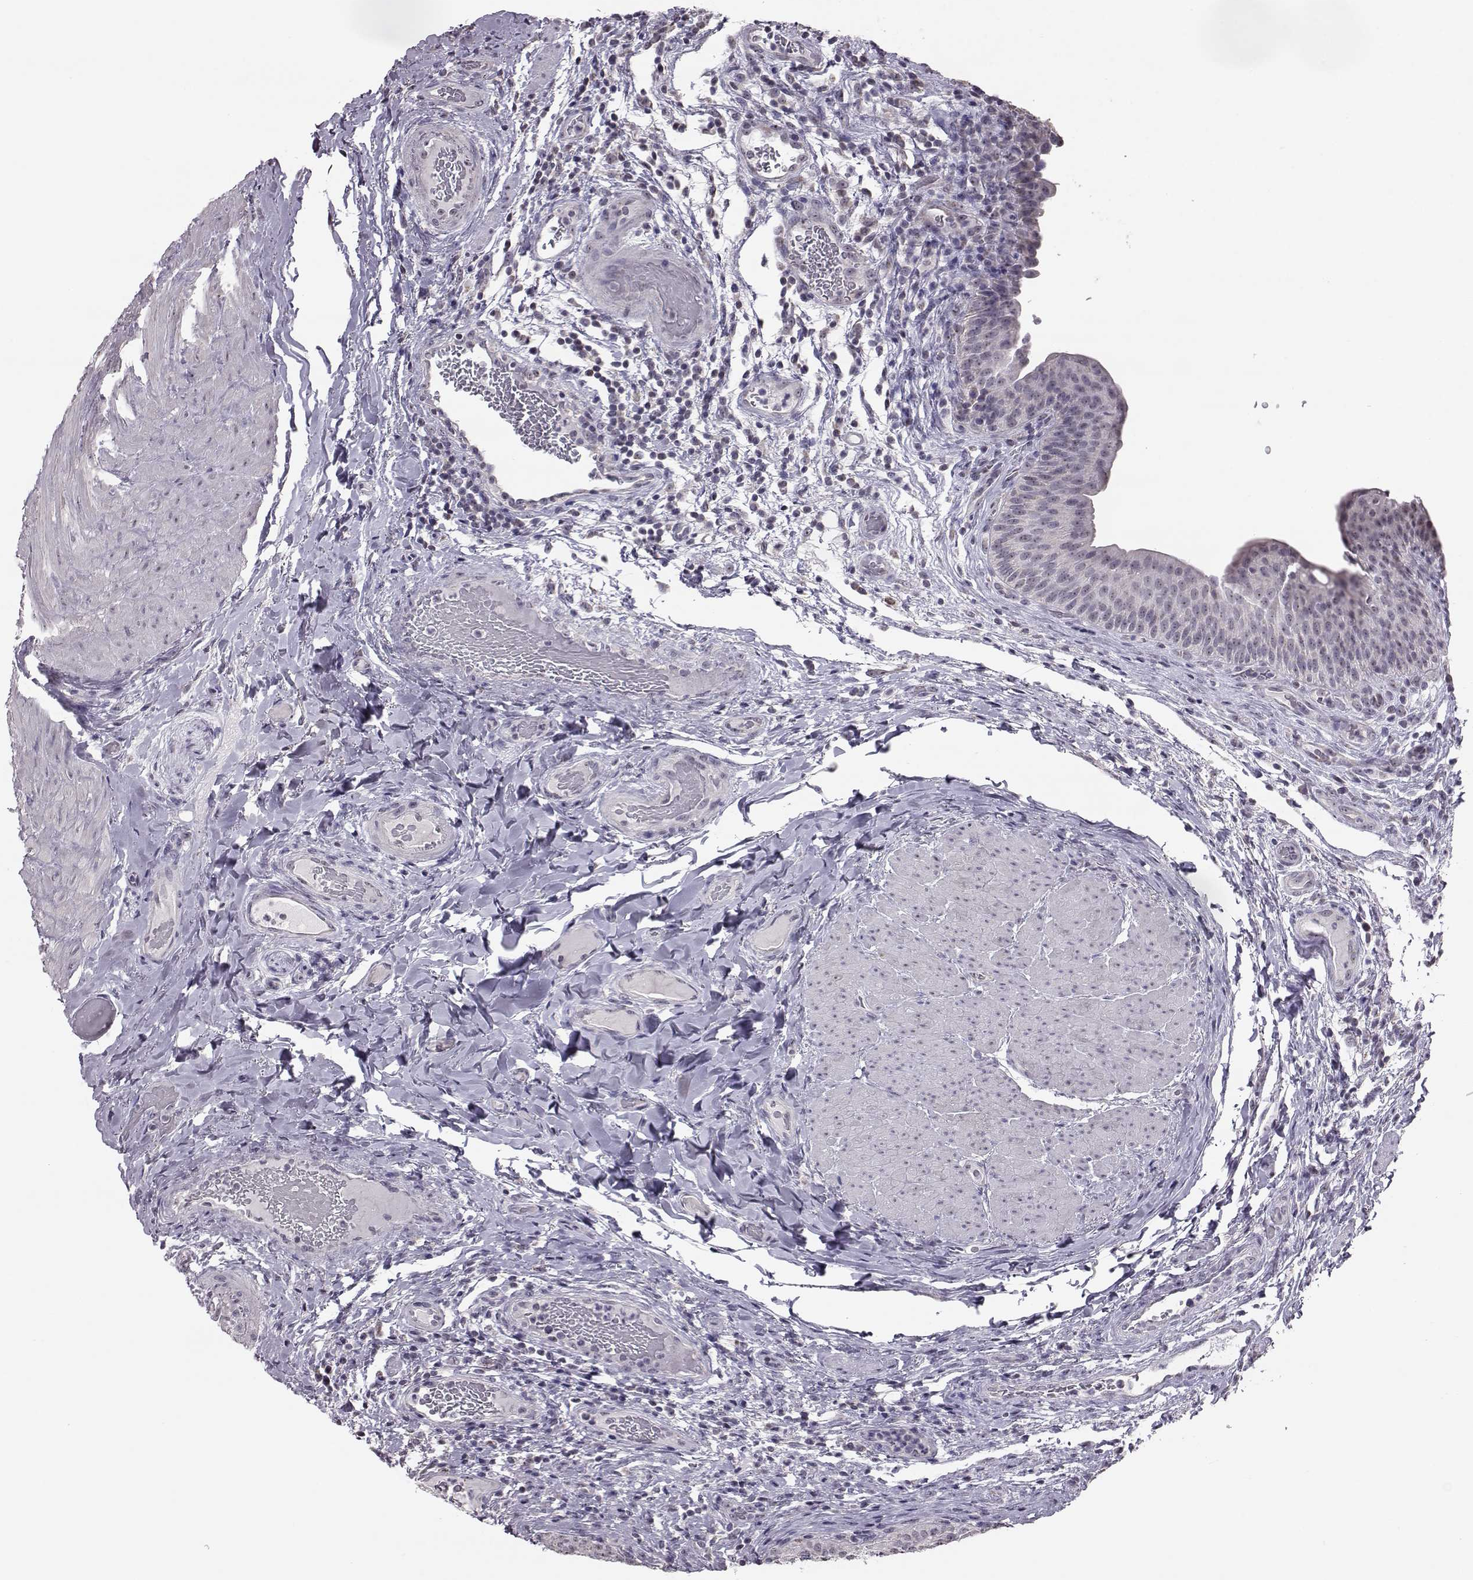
{"staining": {"intensity": "weak", "quantity": ">75%", "location": "nuclear"}, "tissue": "urinary bladder", "cell_type": "Urothelial cells", "image_type": "normal", "snomed": [{"axis": "morphology", "description": "Normal tissue, NOS"}, {"axis": "topography", "description": "Urinary bladder"}], "caption": "Immunohistochemistry (IHC) photomicrograph of unremarkable urinary bladder: urinary bladder stained using immunohistochemistry displays low levels of weak protein expression localized specifically in the nuclear of urothelial cells, appearing as a nuclear brown color.", "gene": "ALDH3A1", "patient": {"sex": "male", "age": 66}}